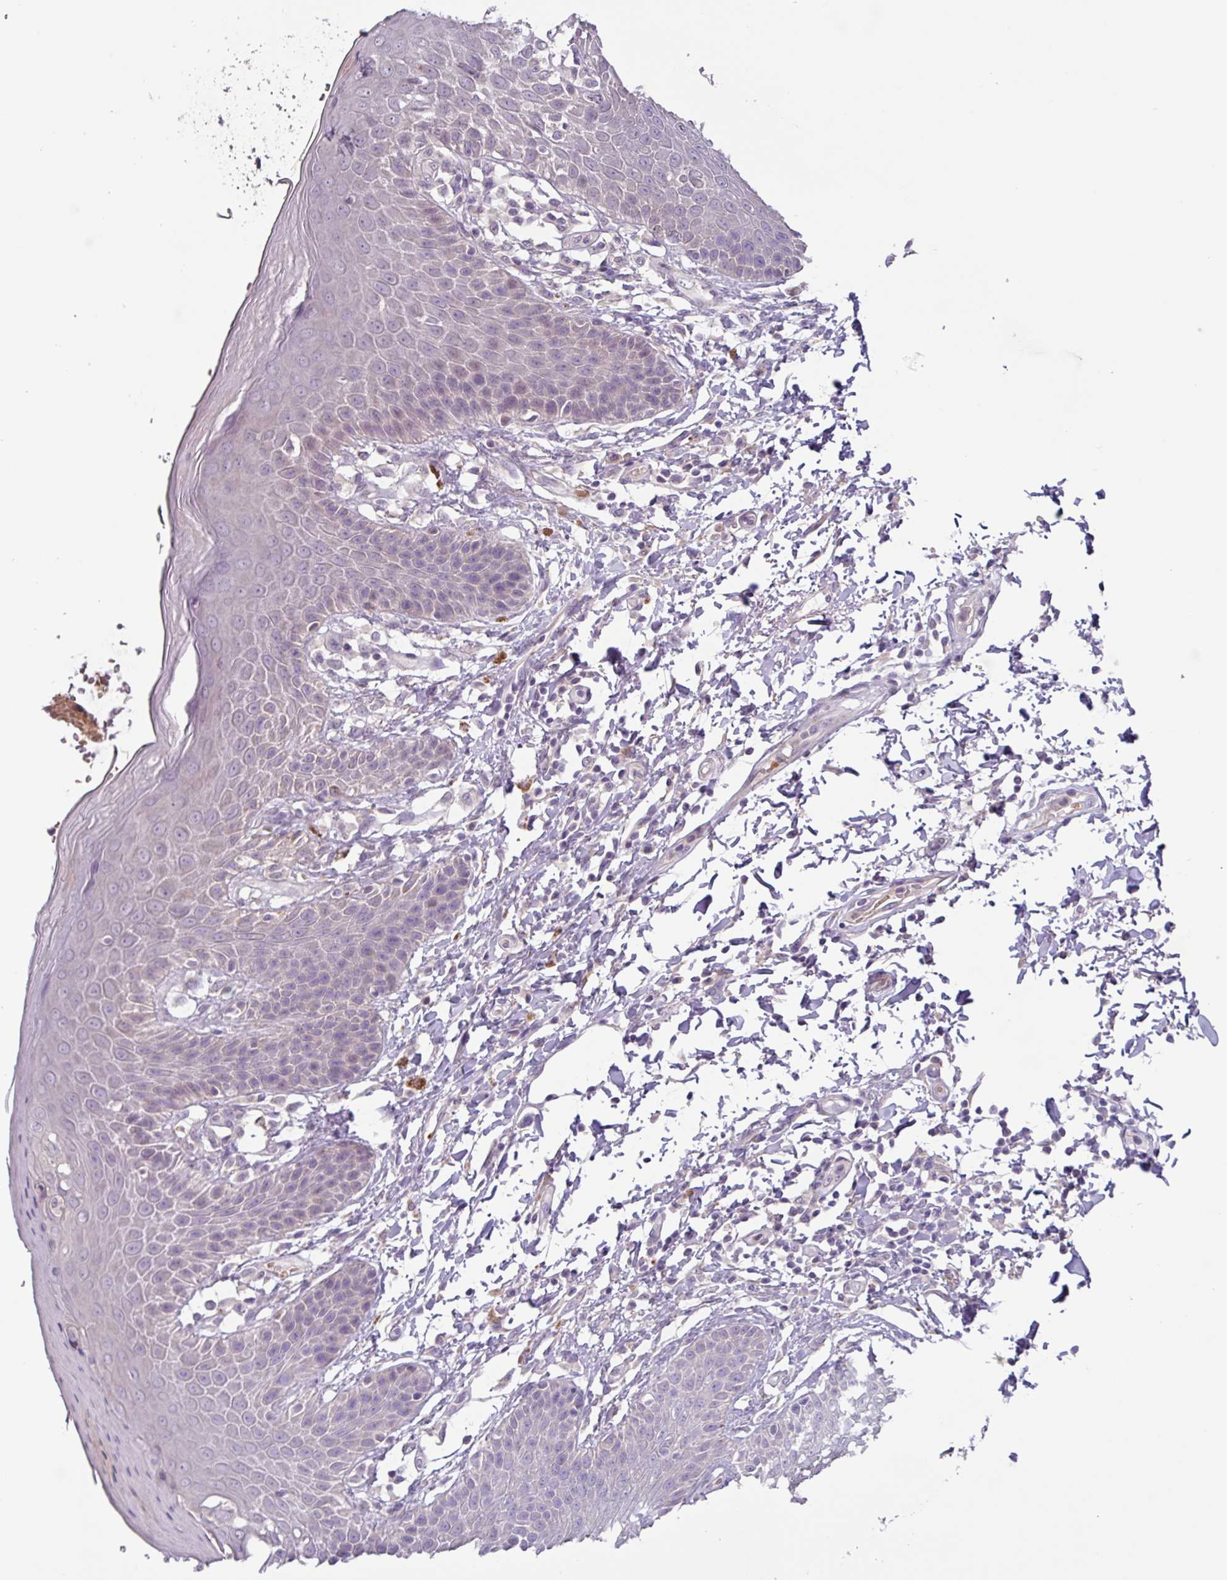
{"staining": {"intensity": "negative", "quantity": "none", "location": "none"}, "tissue": "skin", "cell_type": "Epidermal cells", "image_type": "normal", "snomed": [{"axis": "morphology", "description": "Normal tissue, NOS"}, {"axis": "topography", "description": "Peripheral nerve tissue"}], "caption": "Human skin stained for a protein using IHC demonstrates no staining in epidermal cells.", "gene": "SLC5A10", "patient": {"sex": "male", "age": 51}}